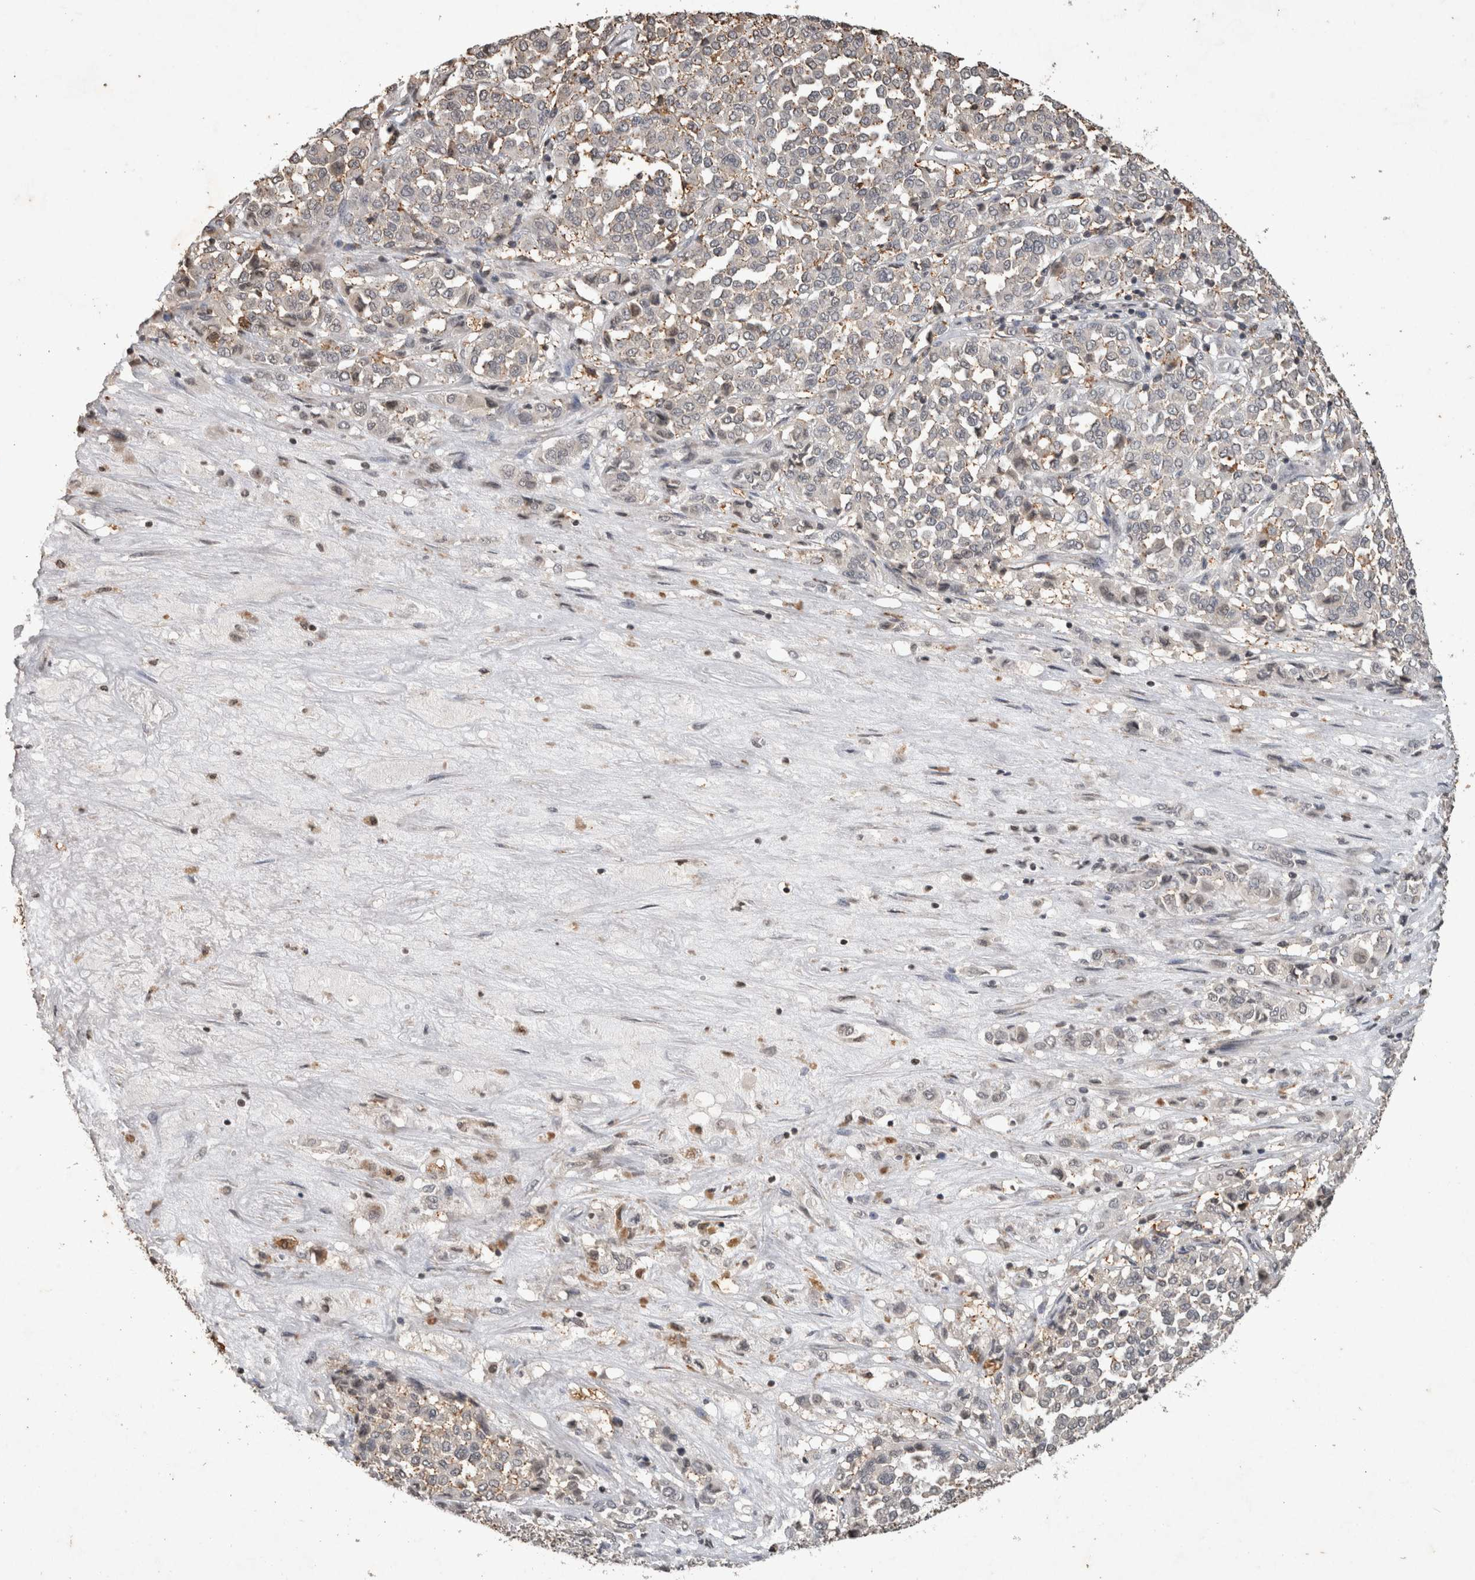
{"staining": {"intensity": "negative", "quantity": "none", "location": "none"}, "tissue": "melanoma", "cell_type": "Tumor cells", "image_type": "cancer", "snomed": [{"axis": "morphology", "description": "Malignant melanoma, Metastatic site"}, {"axis": "topography", "description": "Pancreas"}], "caption": "Immunohistochemistry (IHC) of malignant melanoma (metastatic site) reveals no expression in tumor cells.", "gene": "HRK", "patient": {"sex": "female", "age": 30}}